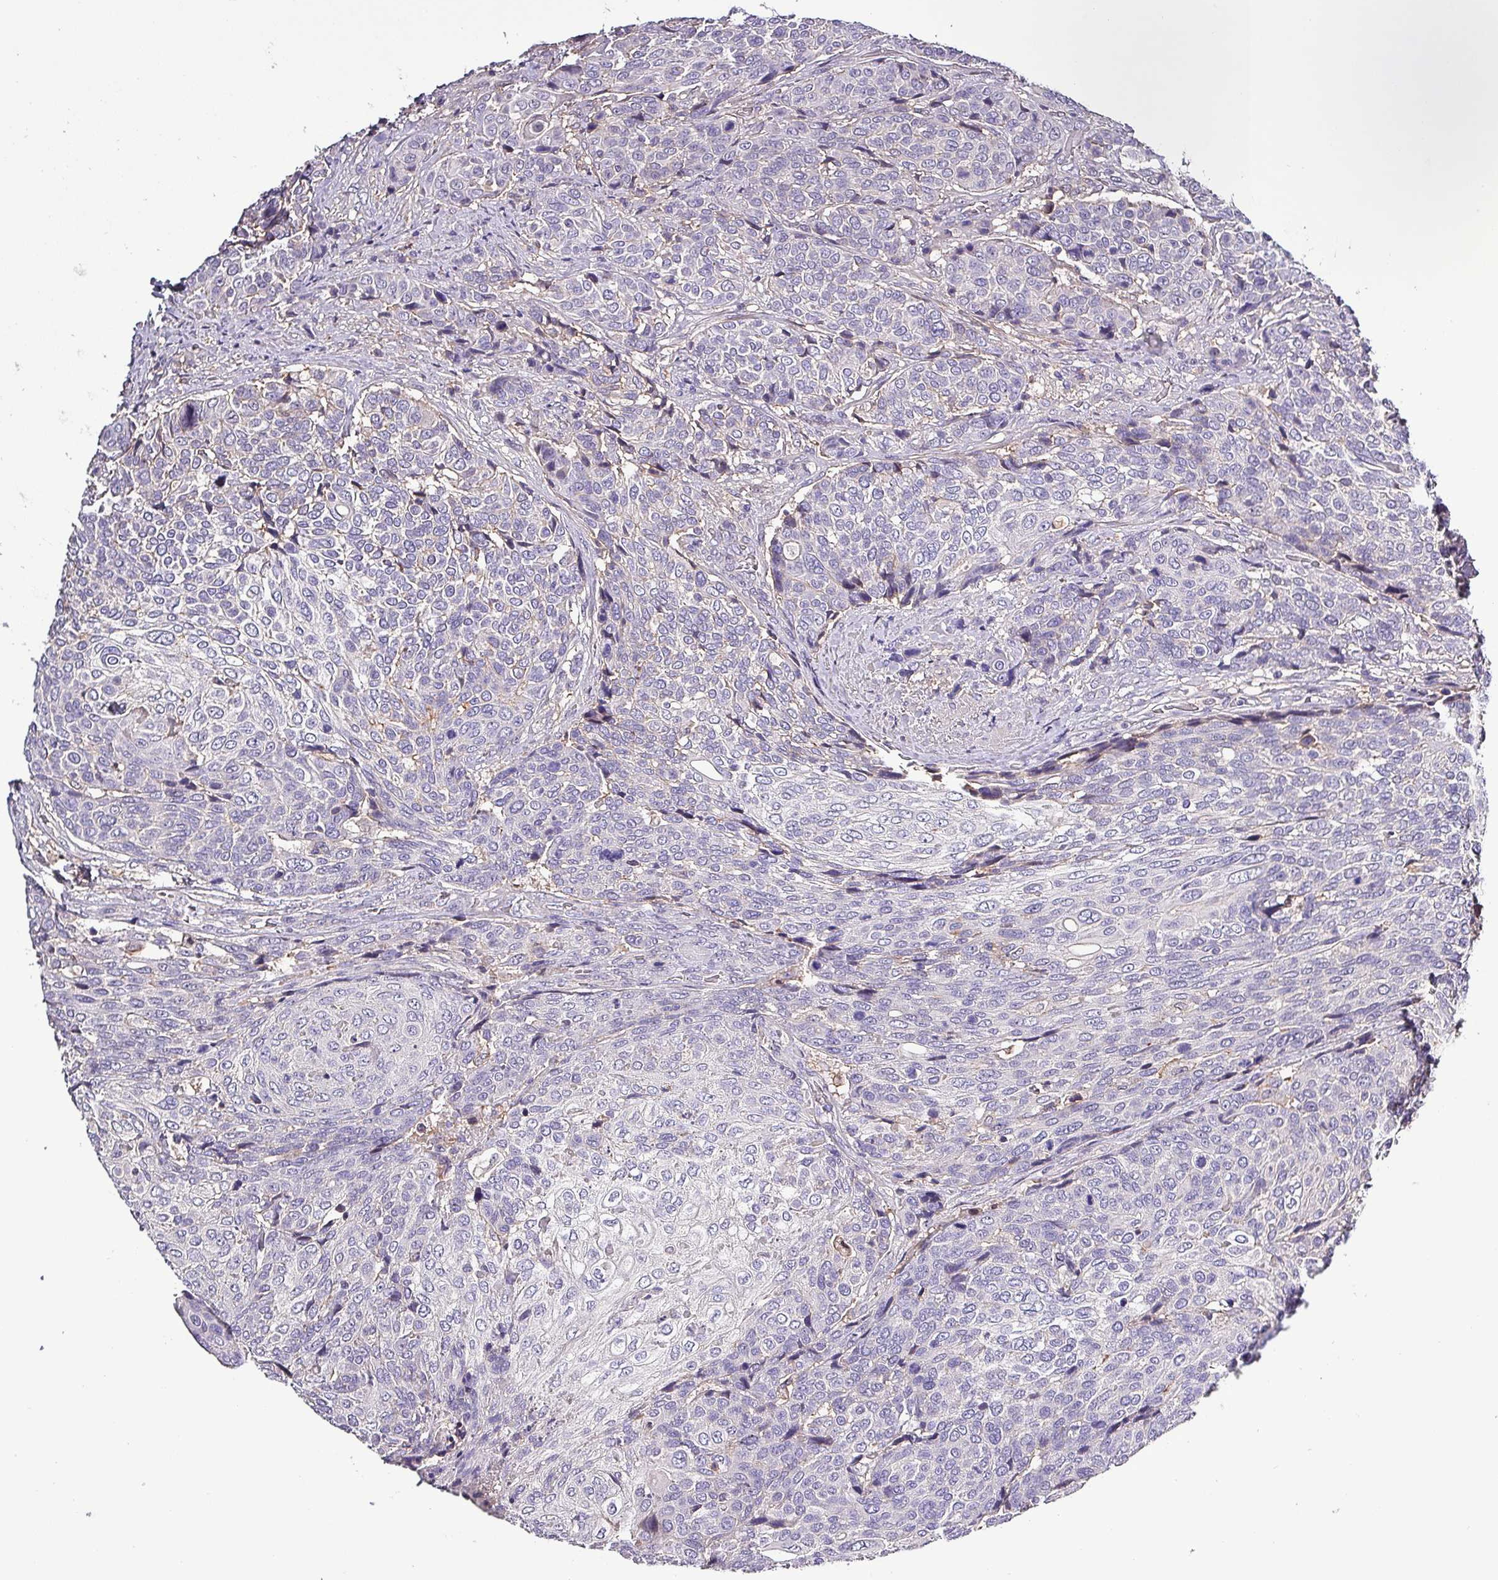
{"staining": {"intensity": "negative", "quantity": "none", "location": "none"}, "tissue": "urothelial cancer", "cell_type": "Tumor cells", "image_type": "cancer", "snomed": [{"axis": "morphology", "description": "Urothelial carcinoma, High grade"}, {"axis": "topography", "description": "Urinary bladder"}], "caption": "Protein analysis of high-grade urothelial carcinoma reveals no significant positivity in tumor cells.", "gene": "HTRA4", "patient": {"sex": "female", "age": 70}}